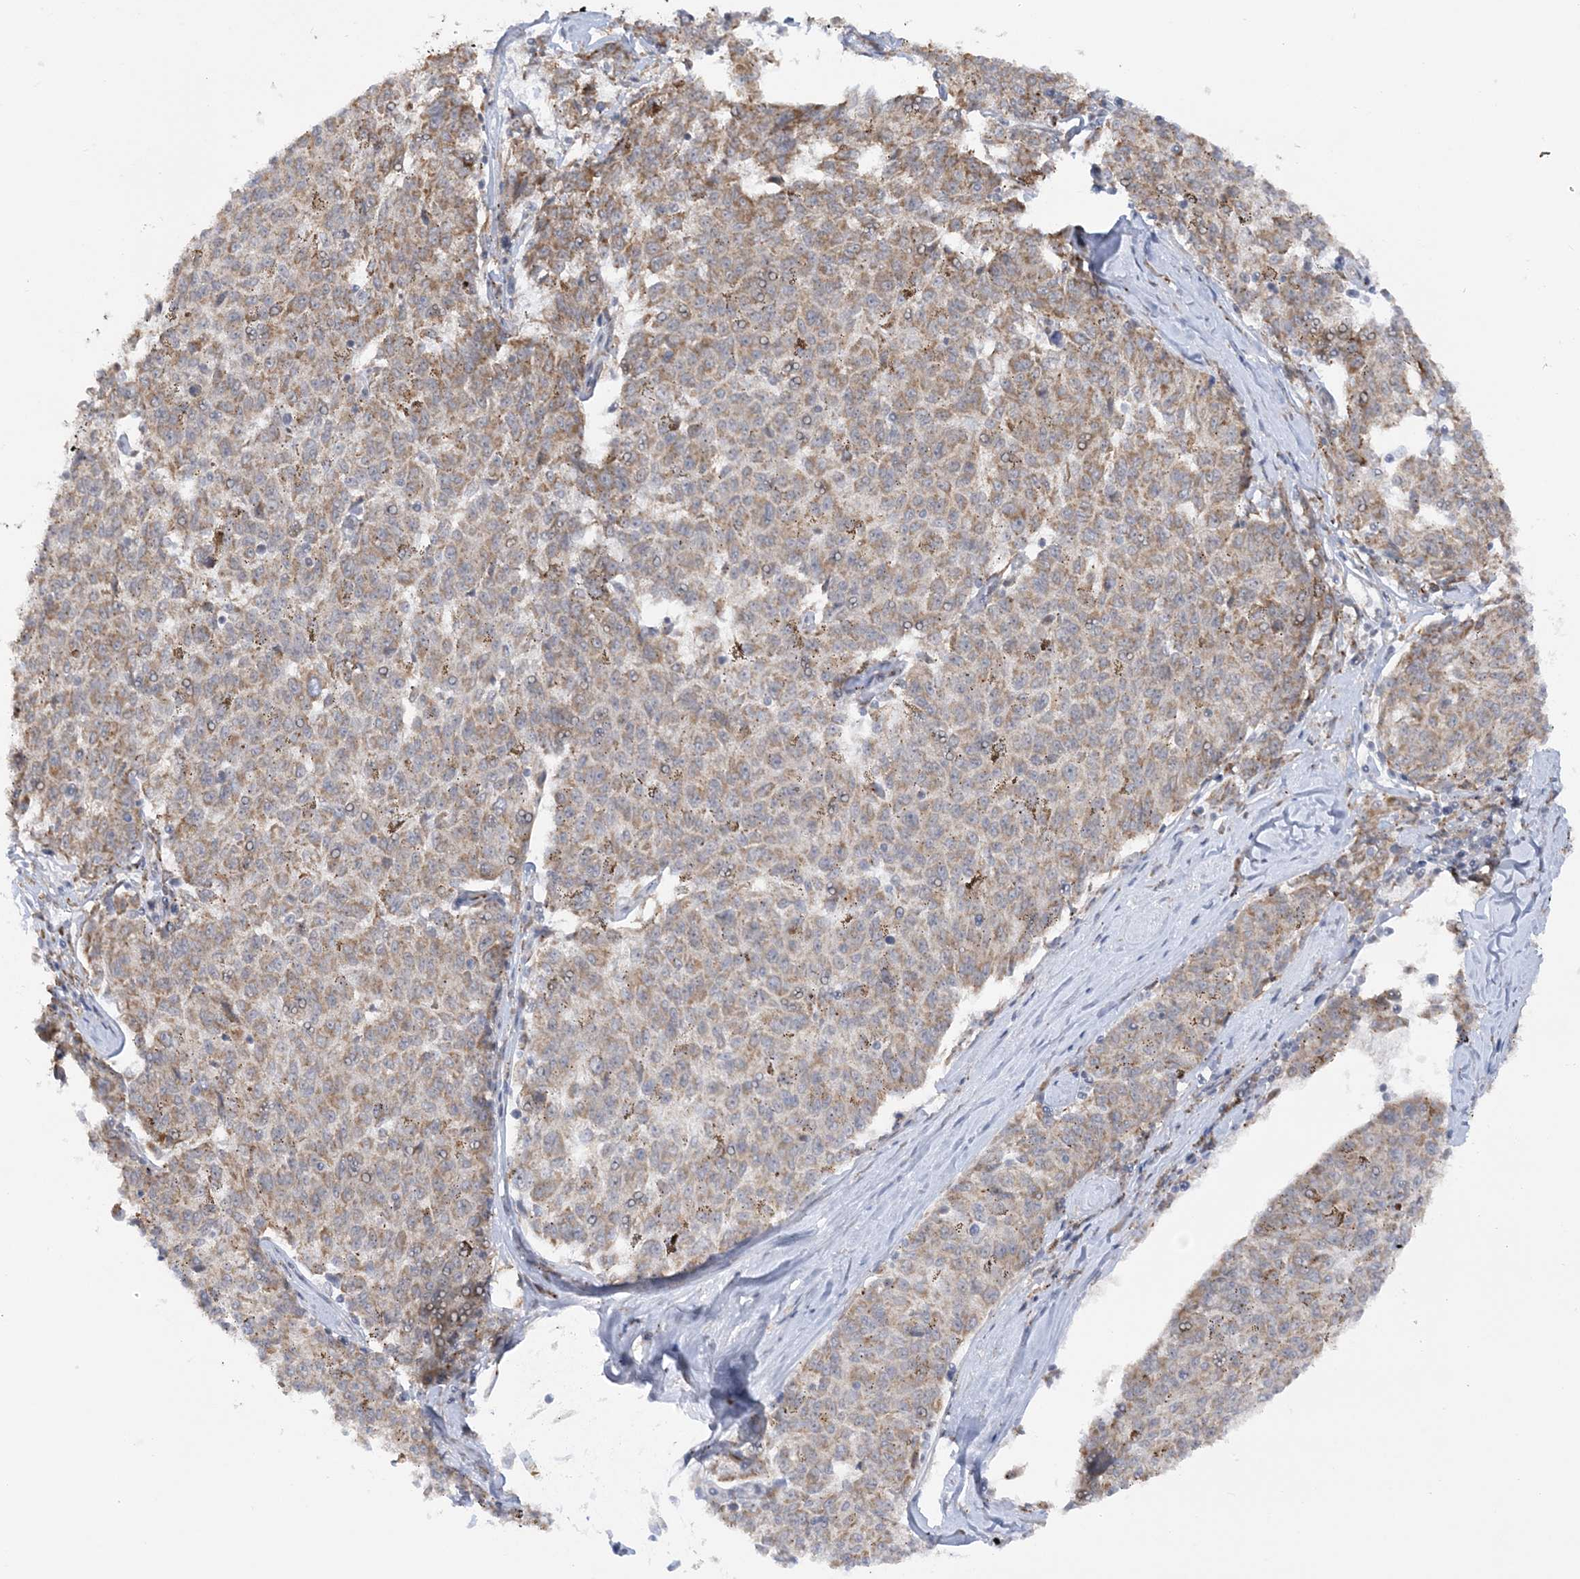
{"staining": {"intensity": "weak", "quantity": ">75%", "location": "cytoplasmic/membranous"}, "tissue": "melanoma", "cell_type": "Tumor cells", "image_type": "cancer", "snomed": [{"axis": "morphology", "description": "Malignant melanoma, NOS"}, {"axis": "topography", "description": "Skin"}], "caption": "Immunohistochemical staining of human malignant melanoma displays low levels of weak cytoplasmic/membranous positivity in approximately >75% of tumor cells.", "gene": "MRPL47", "patient": {"sex": "female", "age": 72}}